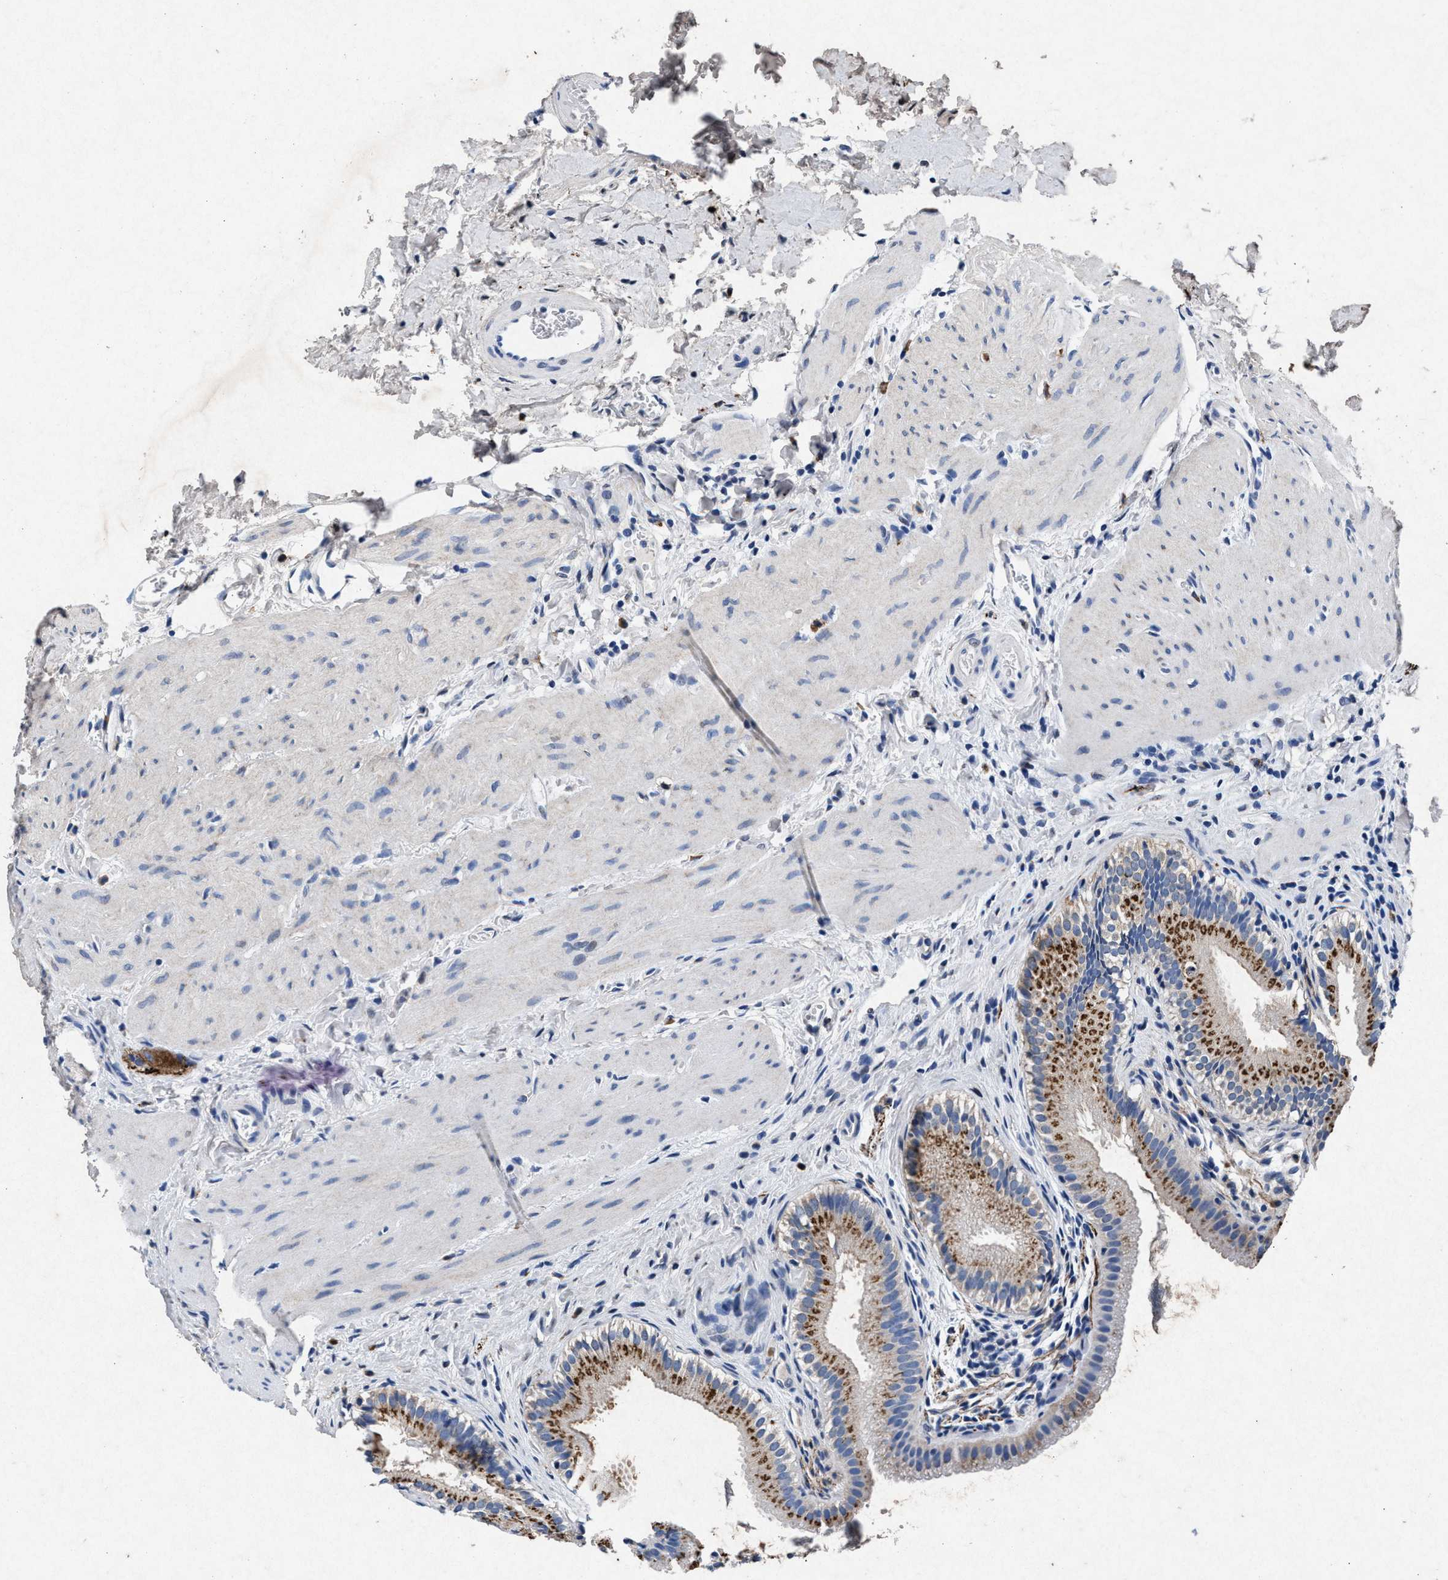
{"staining": {"intensity": "strong", "quantity": "25%-75%", "location": "cytoplasmic/membranous"}, "tissue": "gallbladder", "cell_type": "Glandular cells", "image_type": "normal", "snomed": [{"axis": "morphology", "description": "Normal tissue, NOS"}, {"axis": "topography", "description": "Gallbladder"}], "caption": "Immunohistochemistry (IHC) photomicrograph of normal gallbladder: gallbladder stained using immunohistochemistry shows high levels of strong protein expression localized specifically in the cytoplasmic/membranous of glandular cells, appearing as a cytoplasmic/membranous brown color.", "gene": "MAP6", "patient": {"sex": "female", "age": 26}}